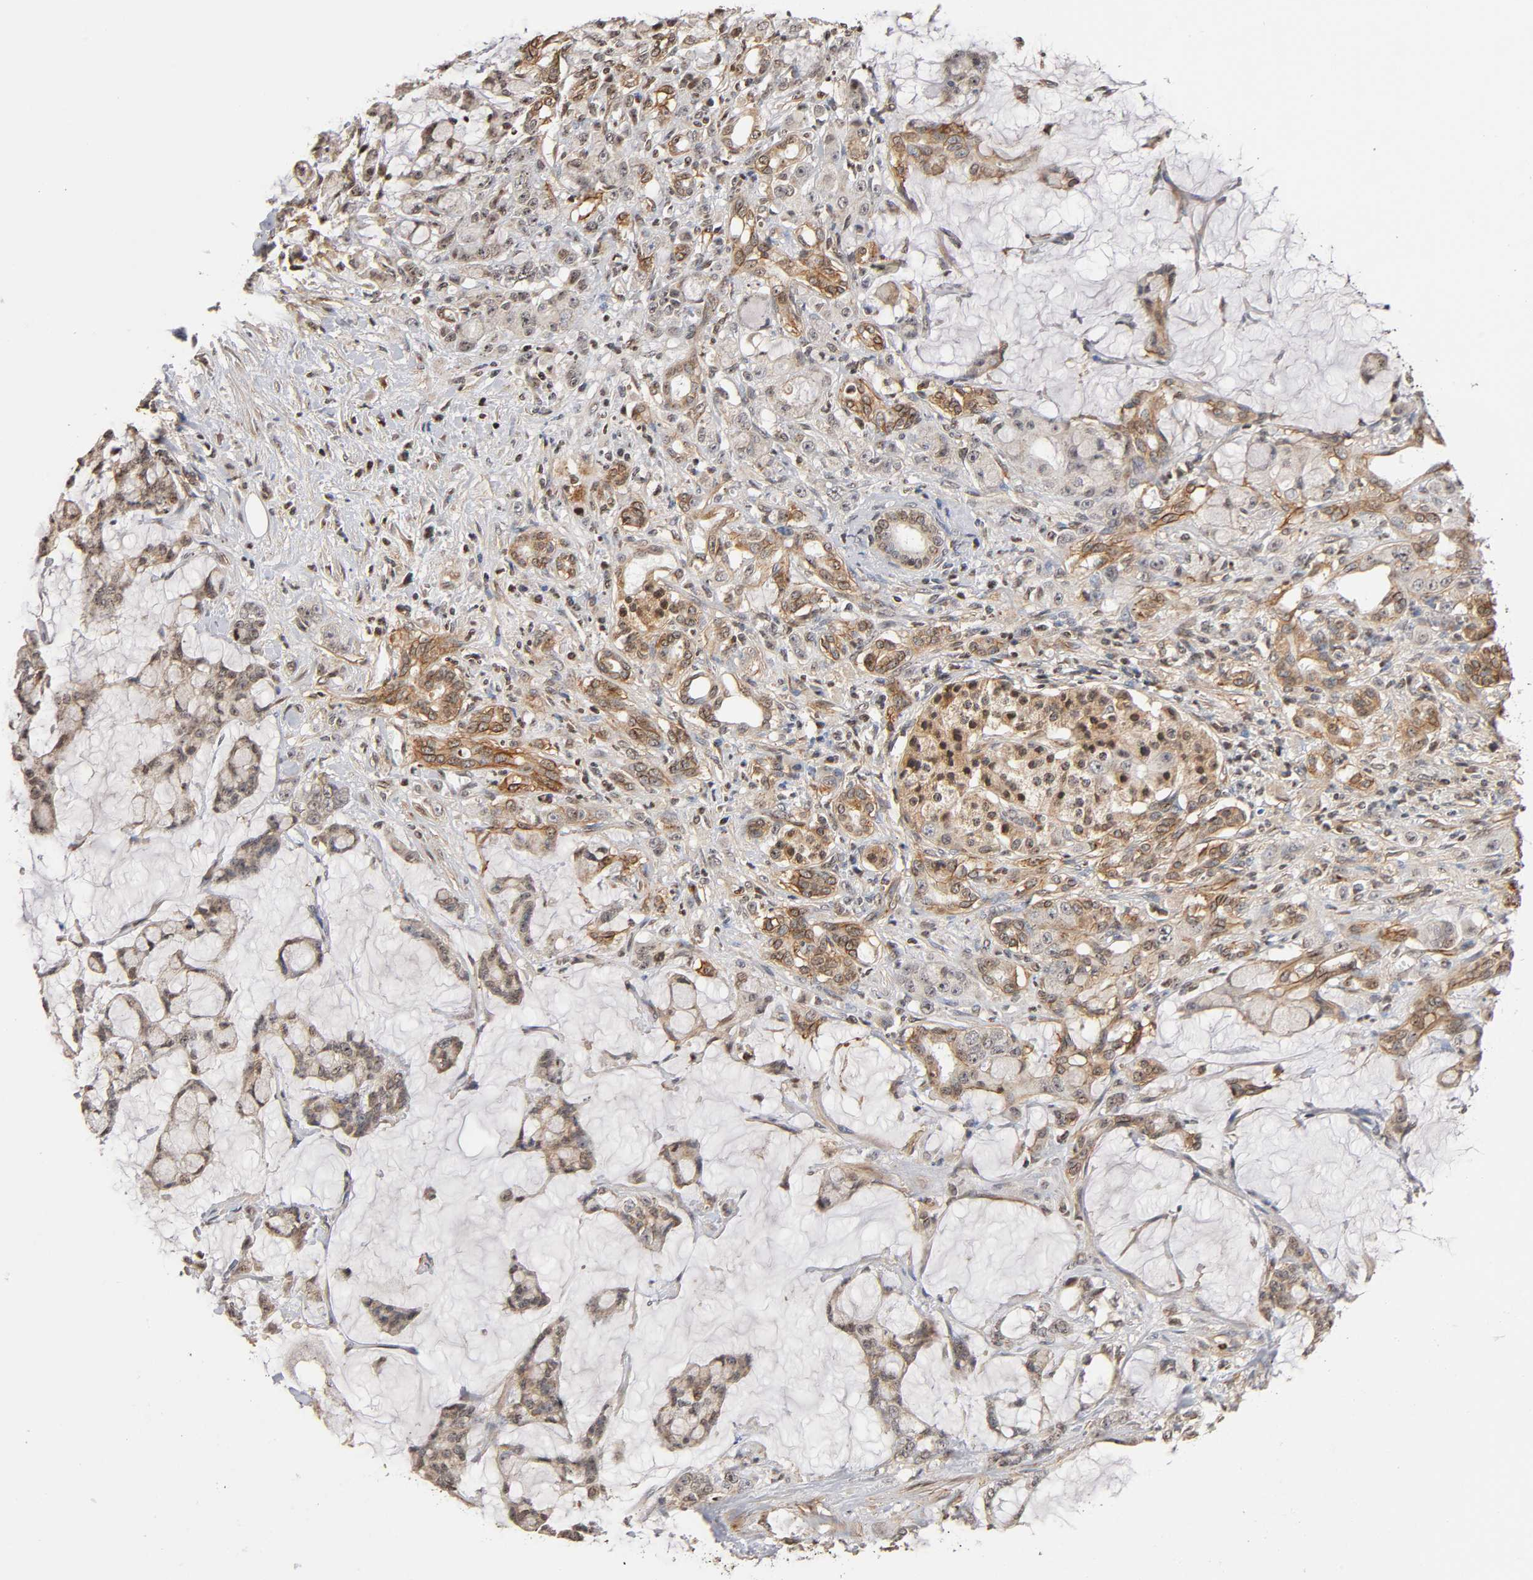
{"staining": {"intensity": "moderate", "quantity": ">75%", "location": "cytoplasmic/membranous"}, "tissue": "pancreatic cancer", "cell_type": "Tumor cells", "image_type": "cancer", "snomed": [{"axis": "morphology", "description": "Adenocarcinoma, NOS"}, {"axis": "topography", "description": "Pancreas"}], "caption": "Protein staining of adenocarcinoma (pancreatic) tissue demonstrates moderate cytoplasmic/membranous positivity in about >75% of tumor cells.", "gene": "ITGAV", "patient": {"sex": "female", "age": 73}}